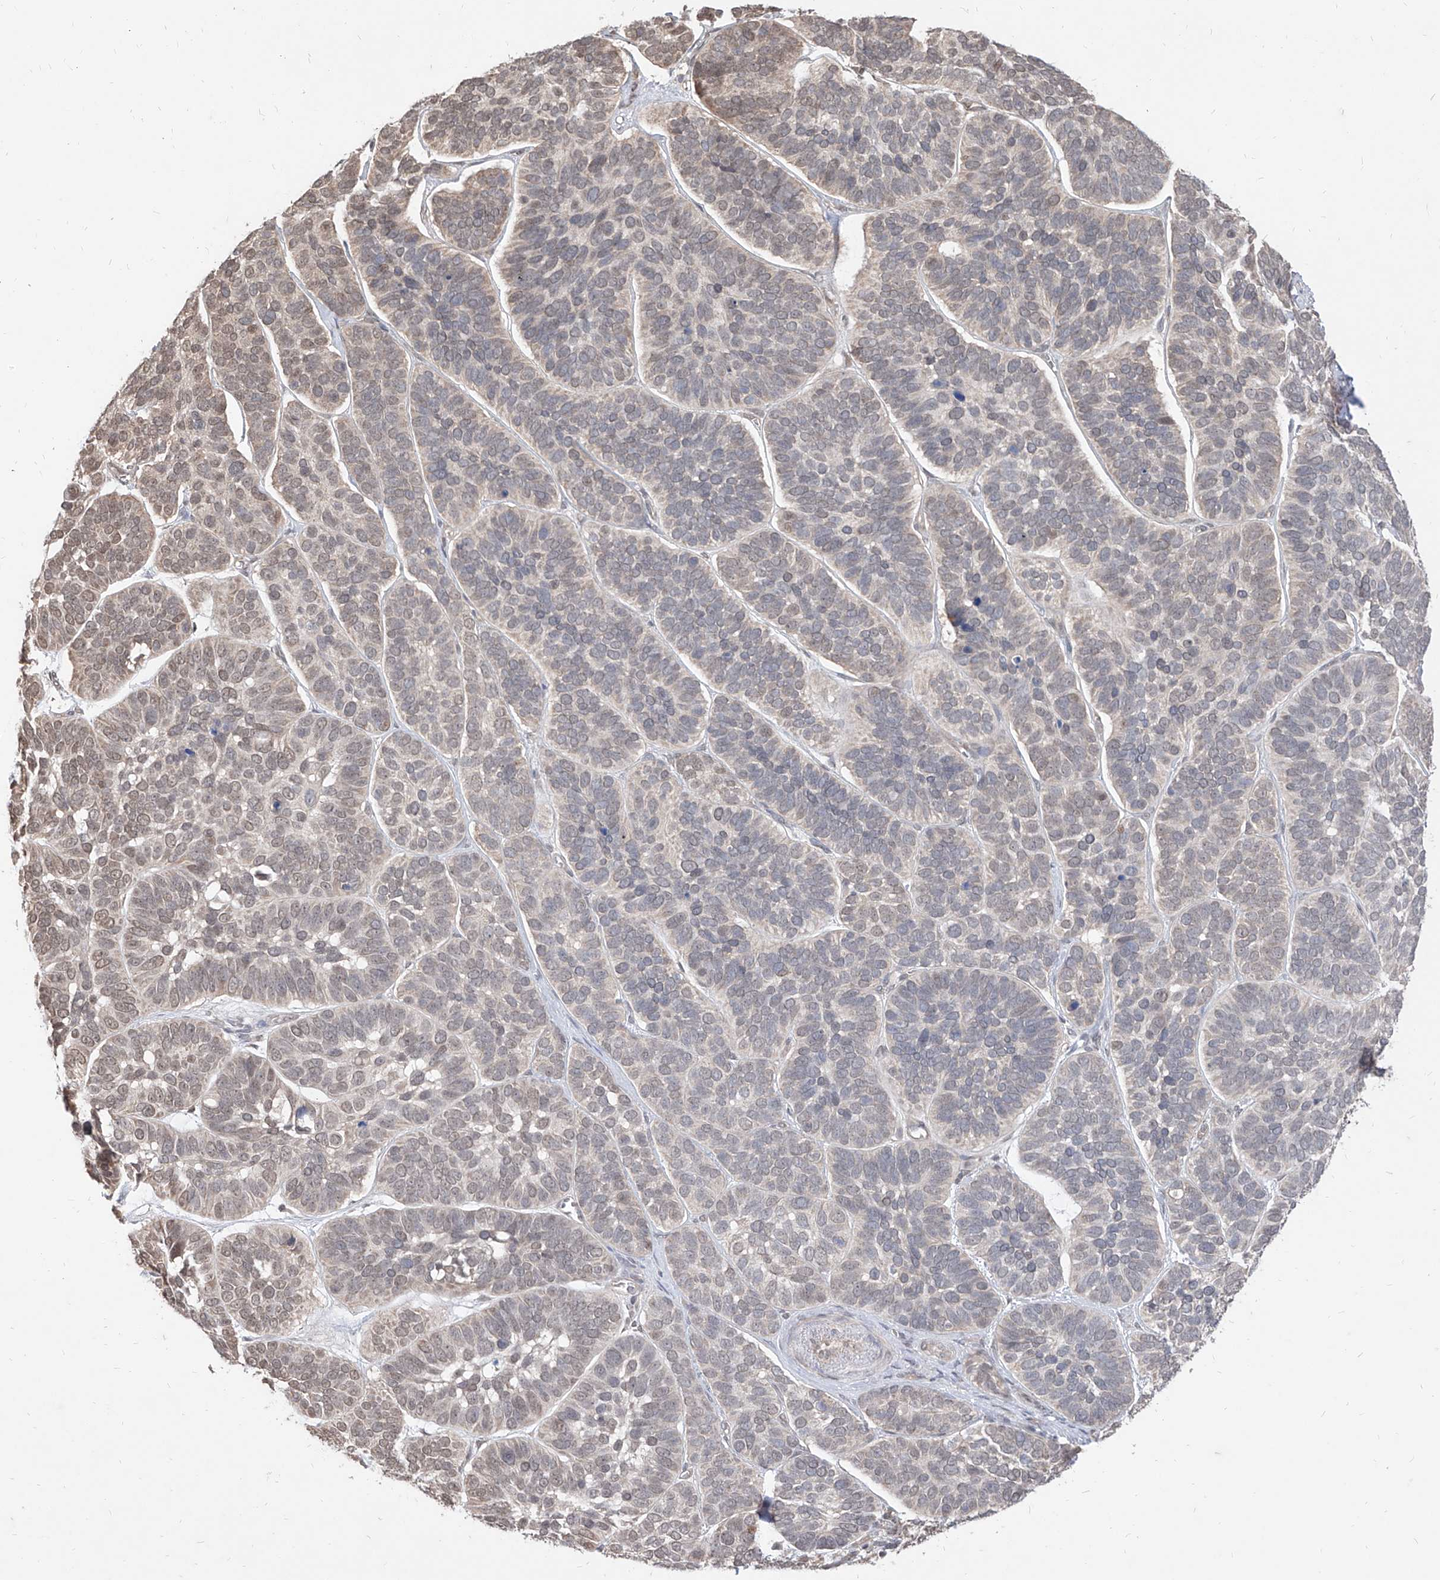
{"staining": {"intensity": "weak", "quantity": "25%-75%", "location": "nuclear"}, "tissue": "skin cancer", "cell_type": "Tumor cells", "image_type": "cancer", "snomed": [{"axis": "morphology", "description": "Basal cell carcinoma"}, {"axis": "topography", "description": "Skin"}], "caption": "Immunohistochemical staining of human skin basal cell carcinoma reveals weak nuclear protein staining in about 25%-75% of tumor cells. (DAB (3,3'-diaminobenzidine) IHC, brown staining for protein, blue staining for nuclei).", "gene": "C8orf82", "patient": {"sex": "male", "age": 62}}